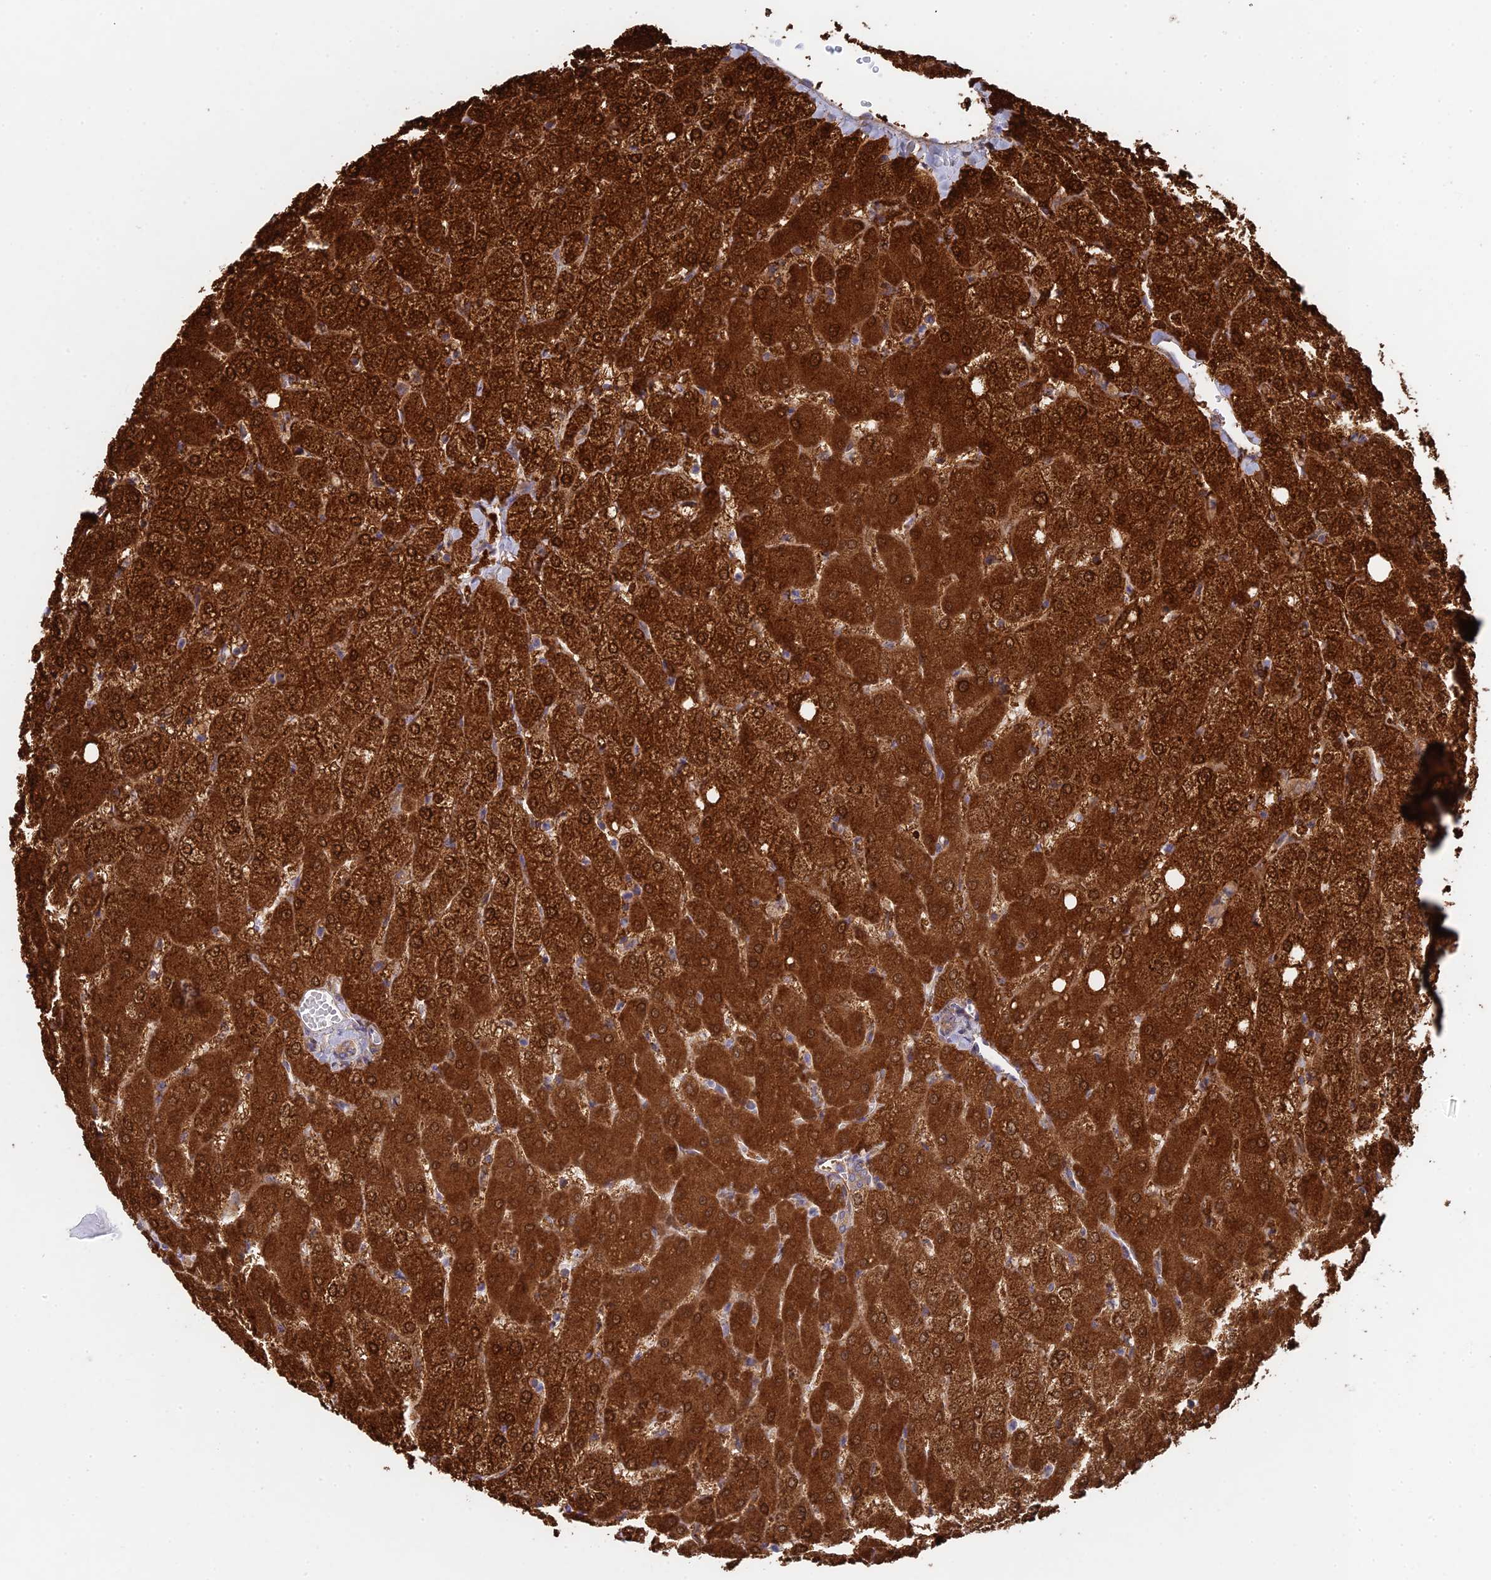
{"staining": {"intensity": "weak", "quantity": ">75%", "location": "cytoplasmic/membranous"}, "tissue": "liver", "cell_type": "Cholangiocytes", "image_type": "normal", "snomed": [{"axis": "morphology", "description": "Normal tissue, NOS"}, {"axis": "topography", "description": "Liver"}], "caption": "The photomicrograph displays staining of unremarkable liver, revealing weak cytoplasmic/membranous protein positivity (brown color) within cholangiocytes. The staining was performed using DAB (3,3'-diaminobenzidine), with brown indicating positive protein expression. Nuclei are stained blue with hematoxylin.", "gene": "INCA1", "patient": {"sex": "female", "age": 54}}